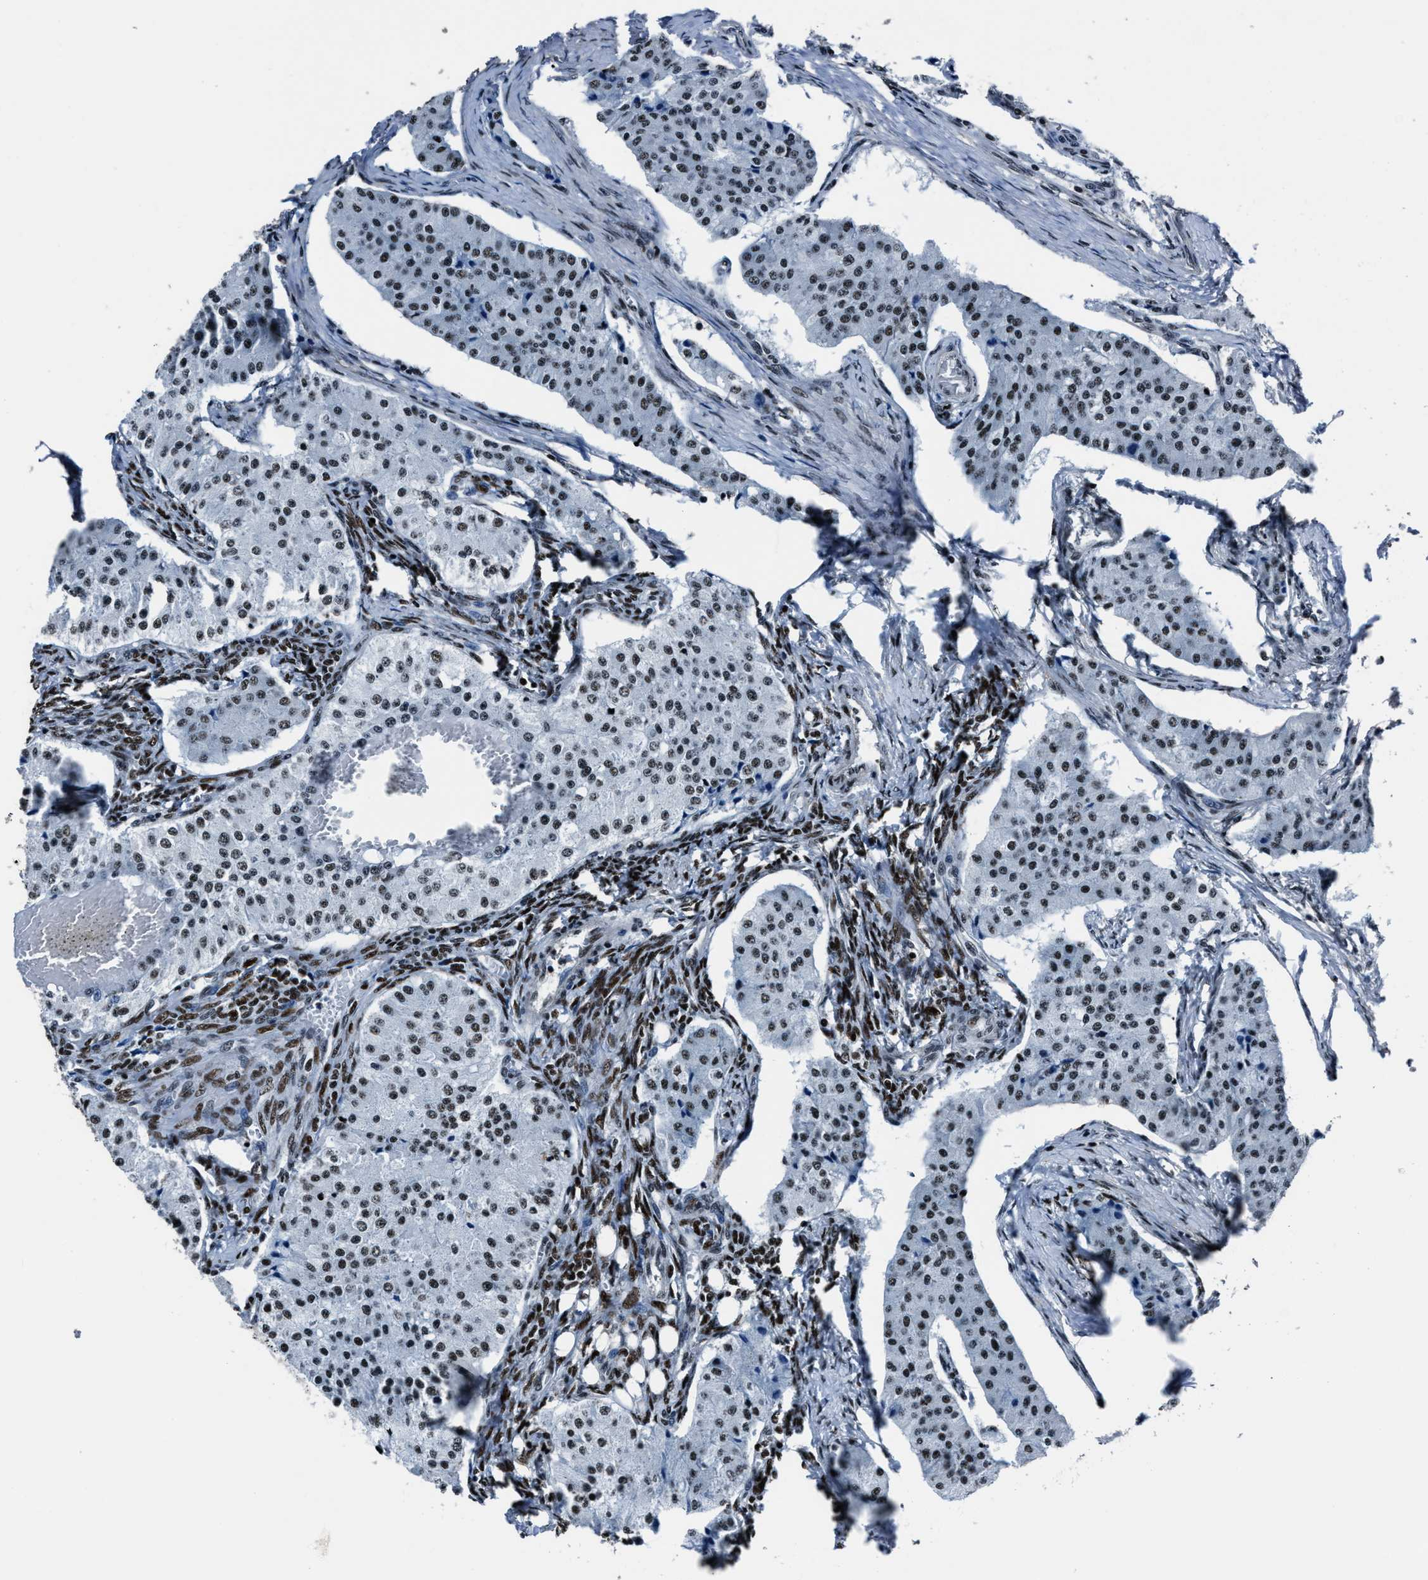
{"staining": {"intensity": "moderate", "quantity": ">75%", "location": "nuclear"}, "tissue": "carcinoid", "cell_type": "Tumor cells", "image_type": "cancer", "snomed": [{"axis": "morphology", "description": "Carcinoid, malignant, NOS"}, {"axis": "topography", "description": "Colon"}], "caption": "The histopathology image exhibits staining of carcinoid (malignant), revealing moderate nuclear protein expression (brown color) within tumor cells.", "gene": "PPIE", "patient": {"sex": "female", "age": 52}}